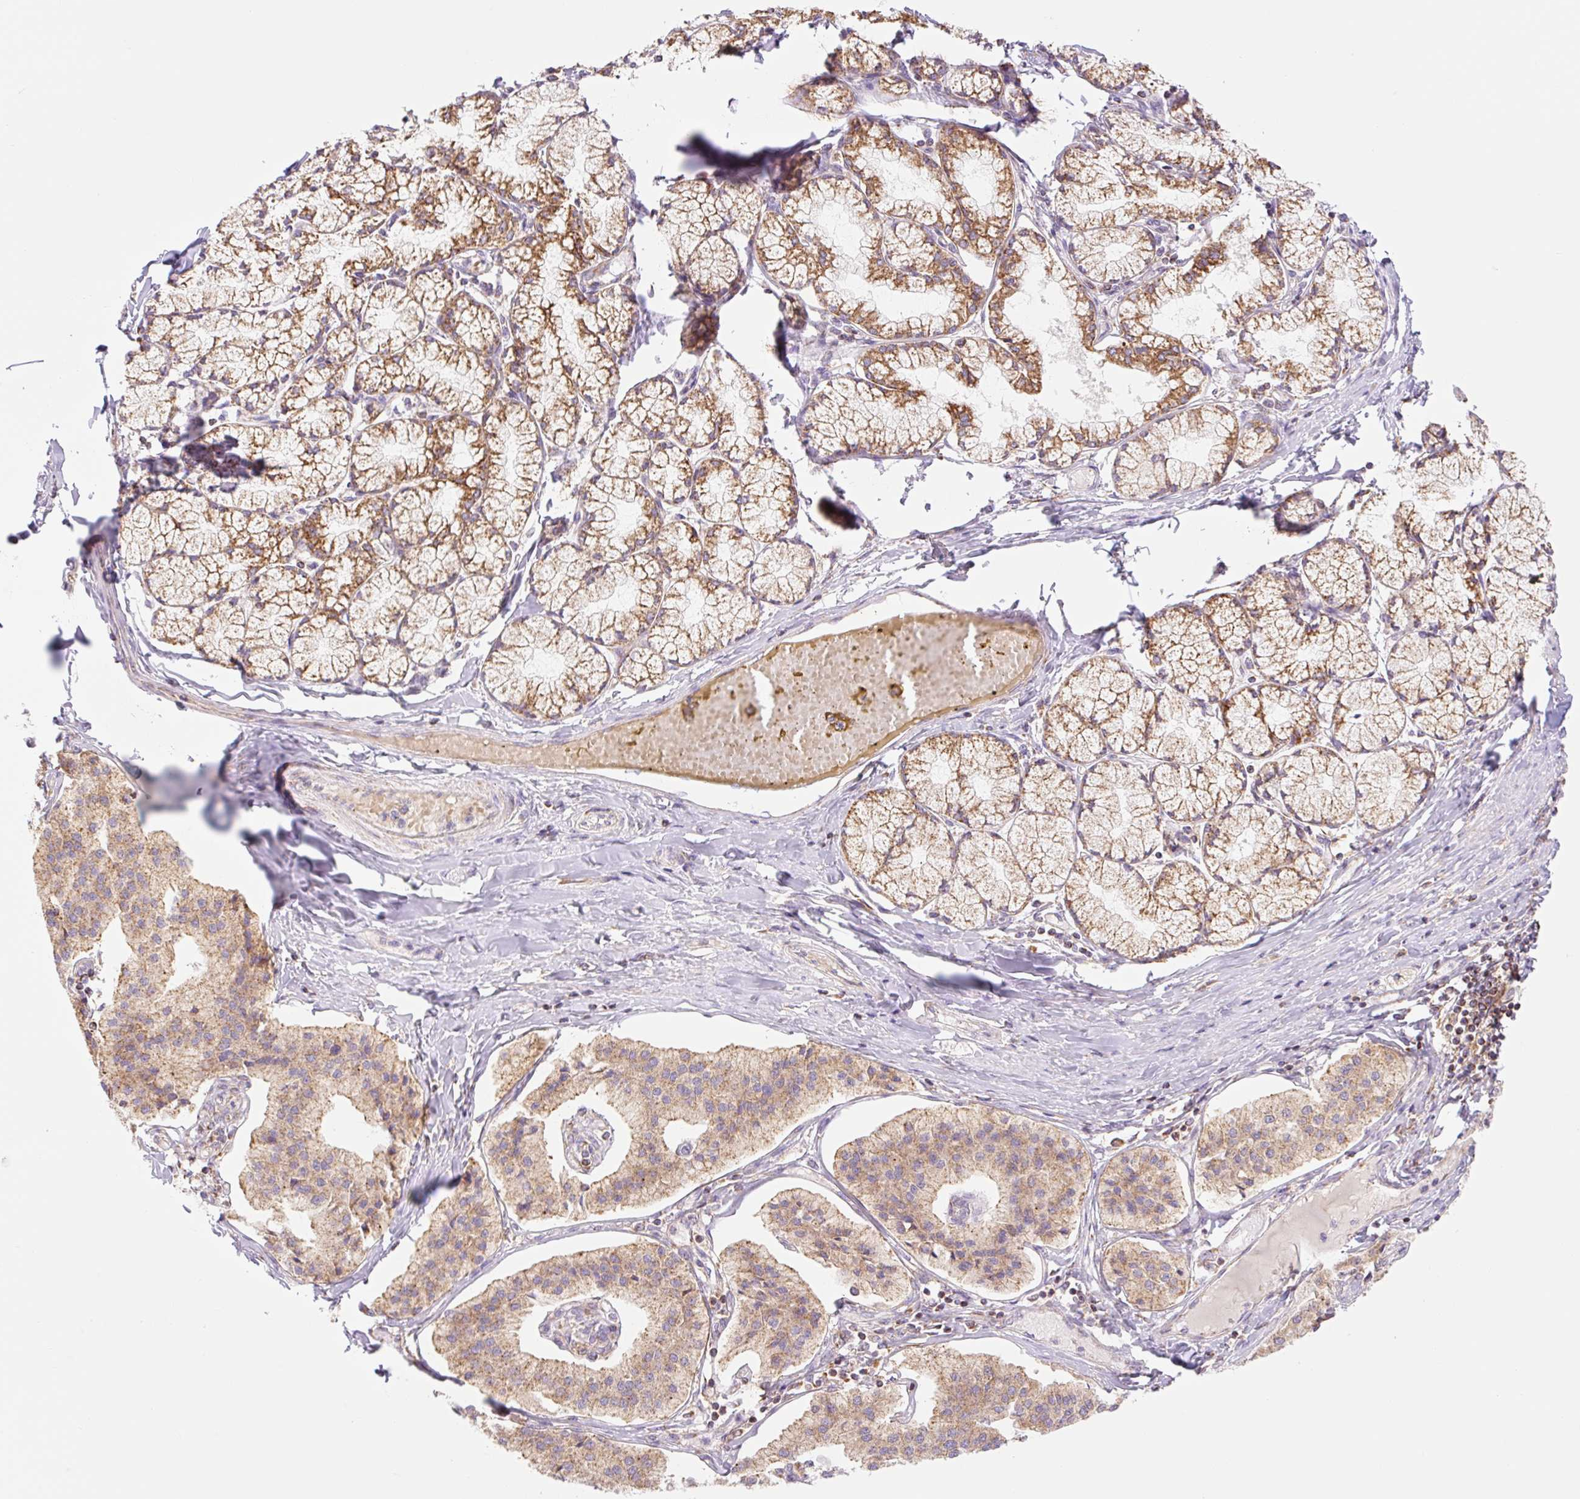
{"staining": {"intensity": "moderate", "quantity": ">75%", "location": "cytoplasmic/membranous"}, "tissue": "pancreatic cancer", "cell_type": "Tumor cells", "image_type": "cancer", "snomed": [{"axis": "morphology", "description": "Adenocarcinoma, NOS"}, {"axis": "topography", "description": "Pancreas"}], "caption": "DAB immunohistochemical staining of human pancreatic cancer (adenocarcinoma) reveals moderate cytoplasmic/membranous protein positivity in about >75% of tumor cells.", "gene": "GOSR2", "patient": {"sex": "female", "age": 50}}